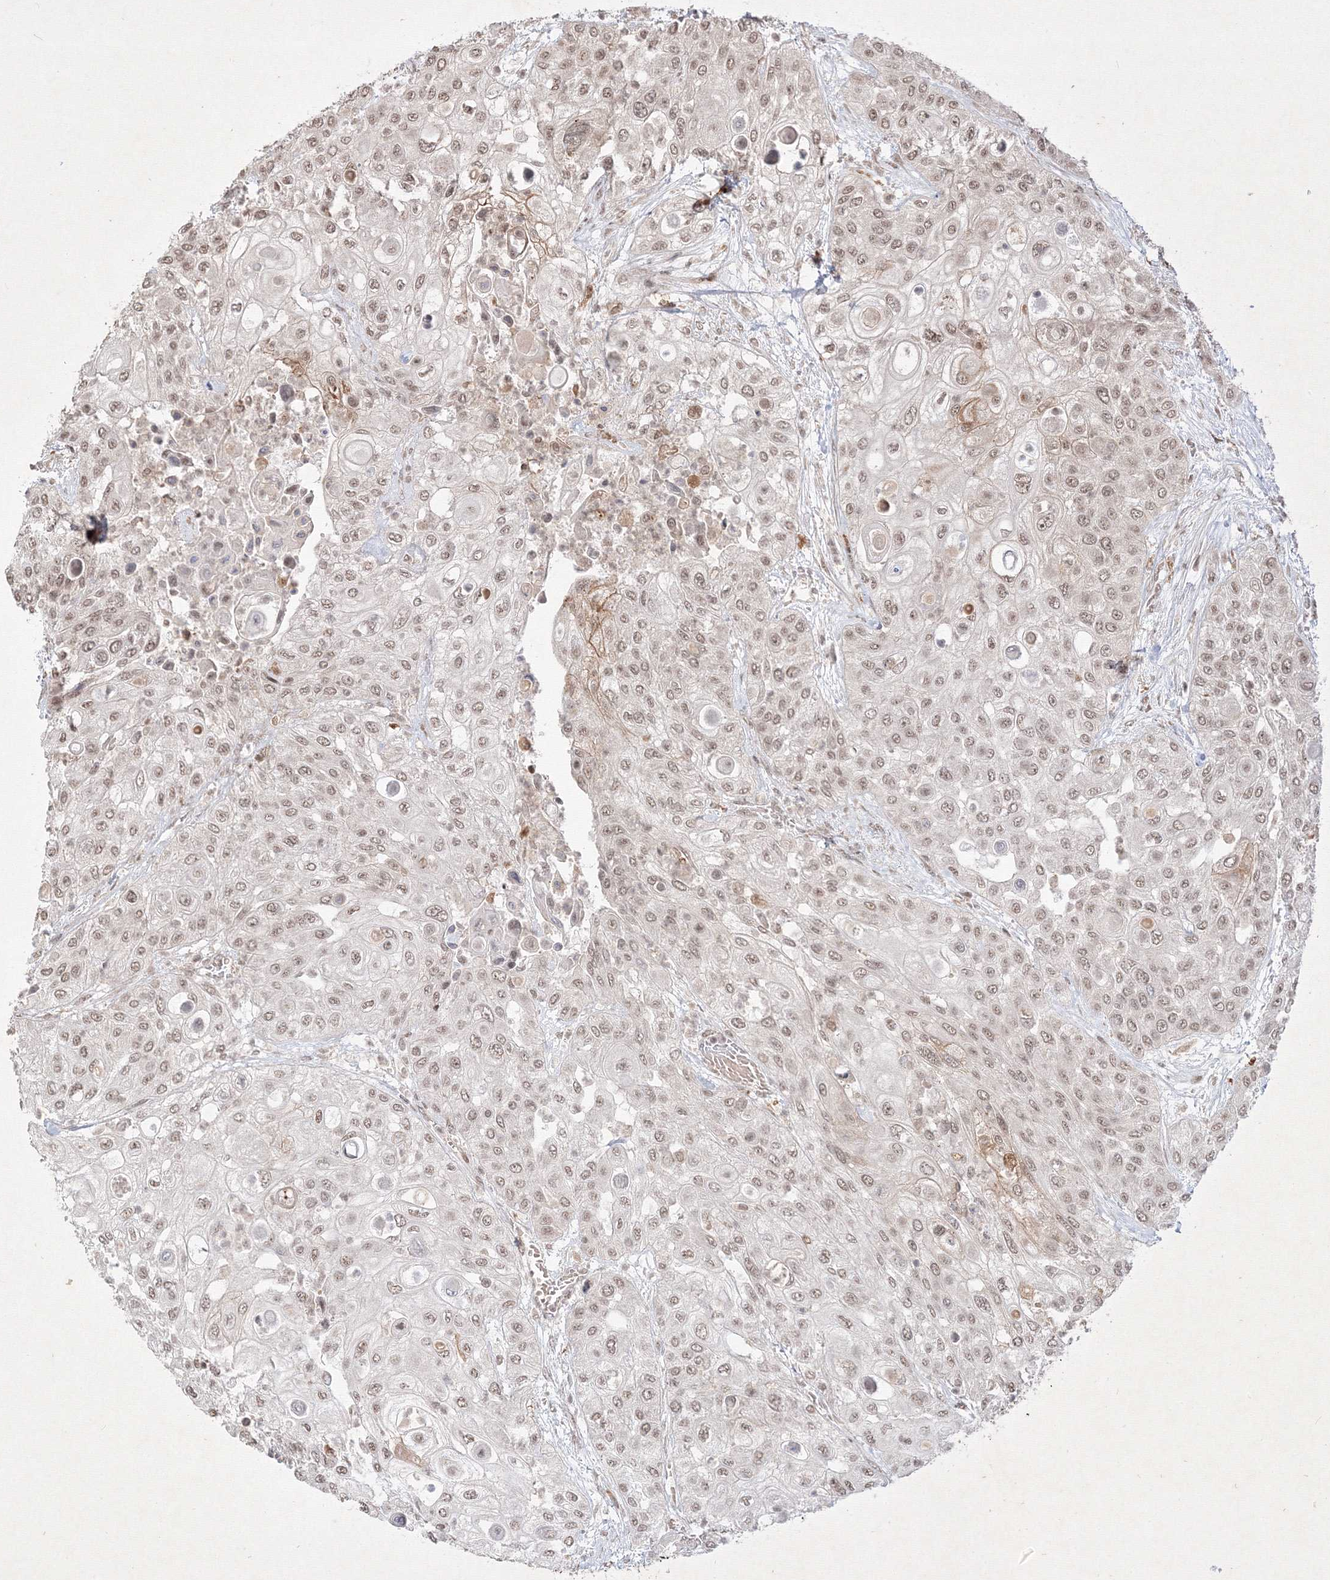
{"staining": {"intensity": "weak", "quantity": ">75%", "location": "nuclear"}, "tissue": "urothelial cancer", "cell_type": "Tumor cells", "image_type": "cancer", "snomed": [{"axis": "morphology", "description": "Urothelial carcinoma, High grade"}, {"axis": "topography", "description": "Urinary bladder"}], "caption": "This photomicrograph exhibits immunohistochemistry (IHC) staining of human urothelial carcinoma (high-grade), with low weak nuclear staining in approximately >75% of tumor cells.", "gene": "TAB1", "patient": {"sex": "female", "age": 79}}